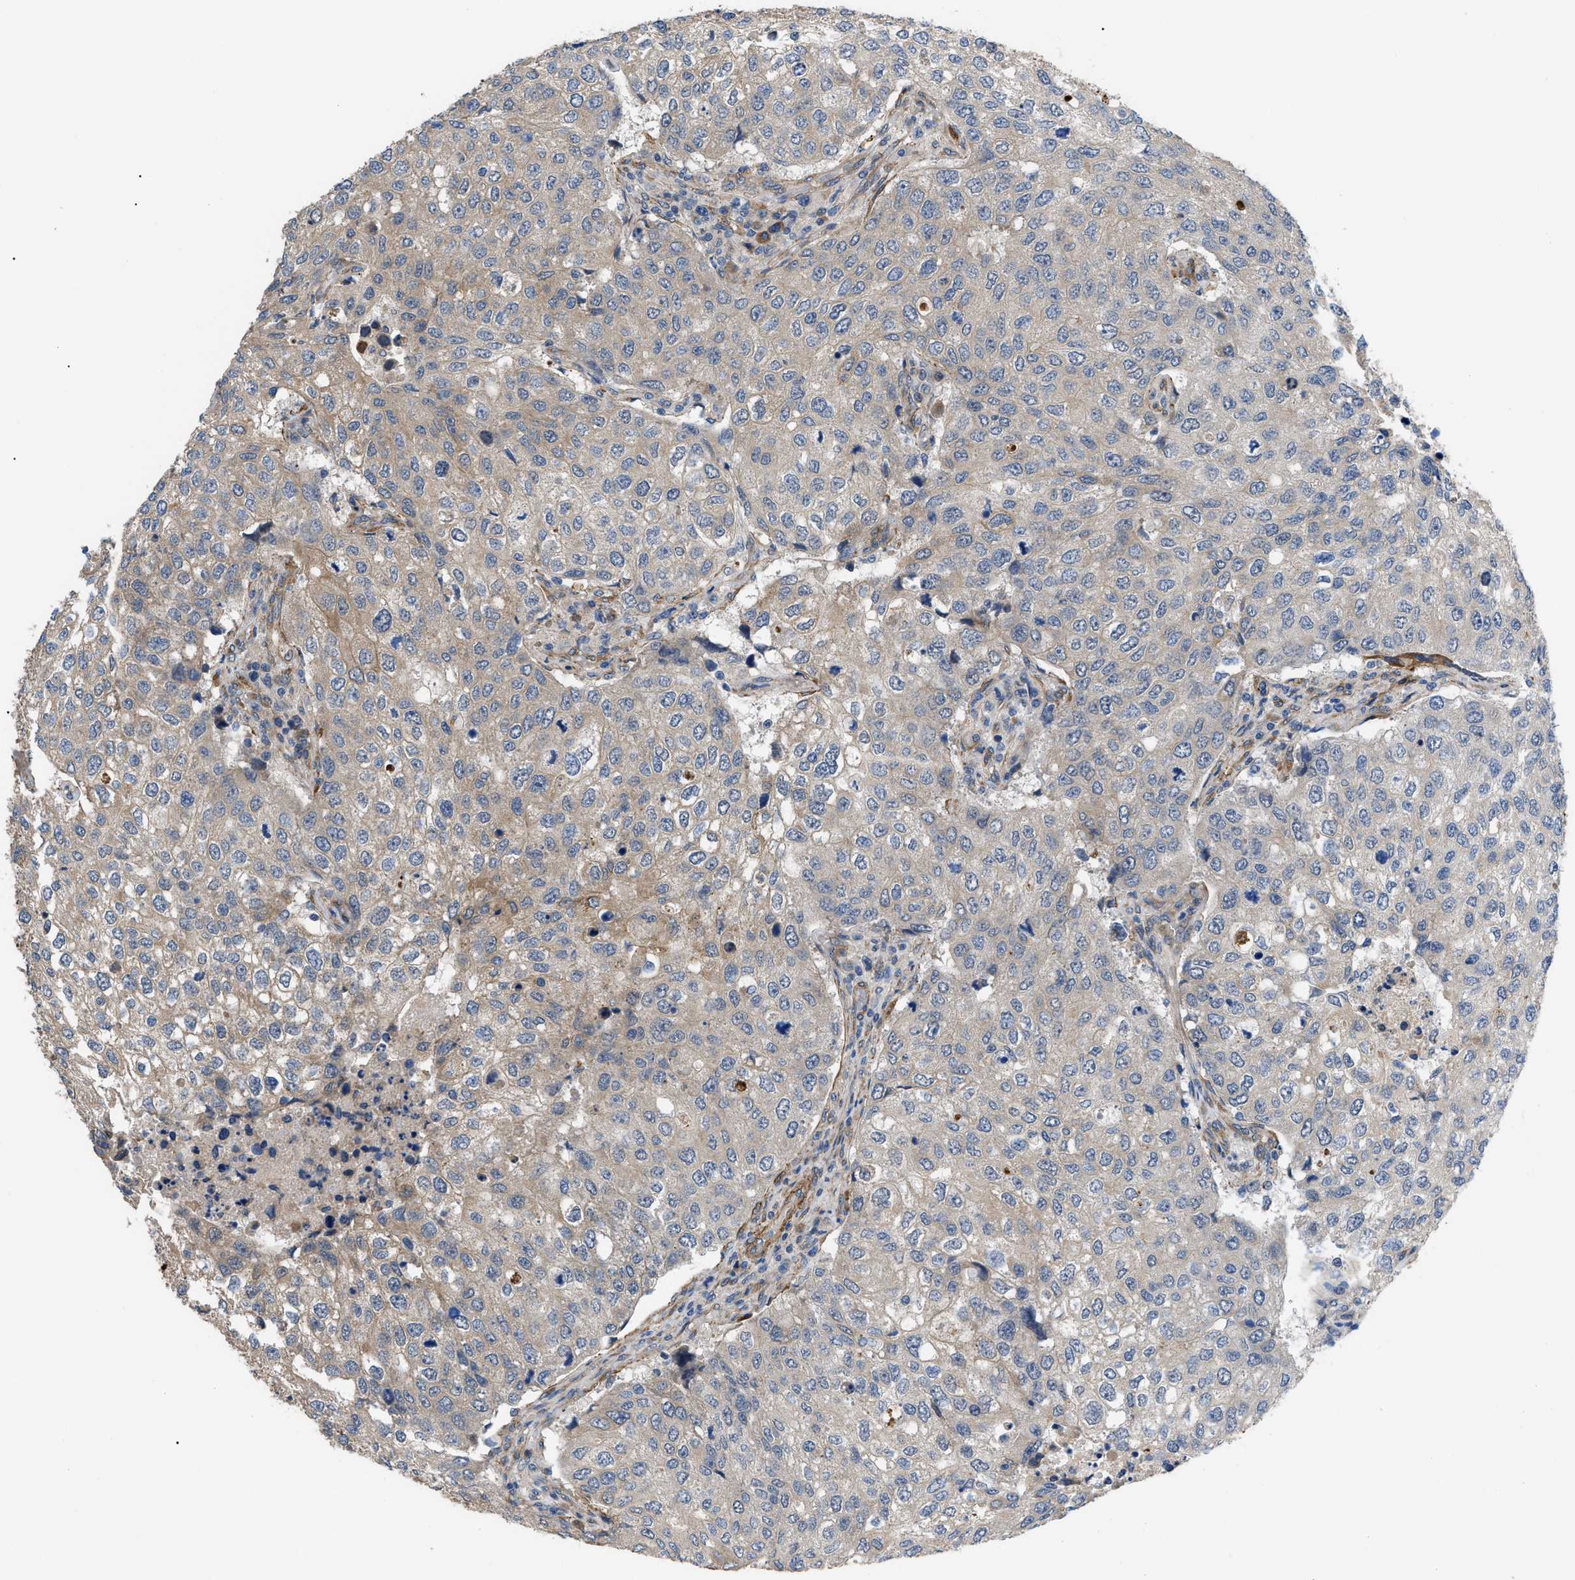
{"staining": {"intensity": "weak", "quantity": "<25%", "location": "cytoplasmic/membranous"}, "tissue": "urothelial cancer", "cell_type": "Tumor cells", "image_type": "cancer", "snomed": [{"axis": "morphology", "description": "Urothelial carcinoma, High grade"}, {"axis": "topography", "description": "Lymph node"}, {"axis": "topography", "description": "Urinary bladder"}], "caption": "High magnification brightfield microscopy of high-grade urothelial carcinoma stained with DAB (3,3'-diaminobenzidine) (brown) and counterstained with hematoxylin (blue): tumor cells show no significant positivity. Nuclei are stained in blue.", "gene": "MYO10", "patient": {"sex": "male", "age": 51}}